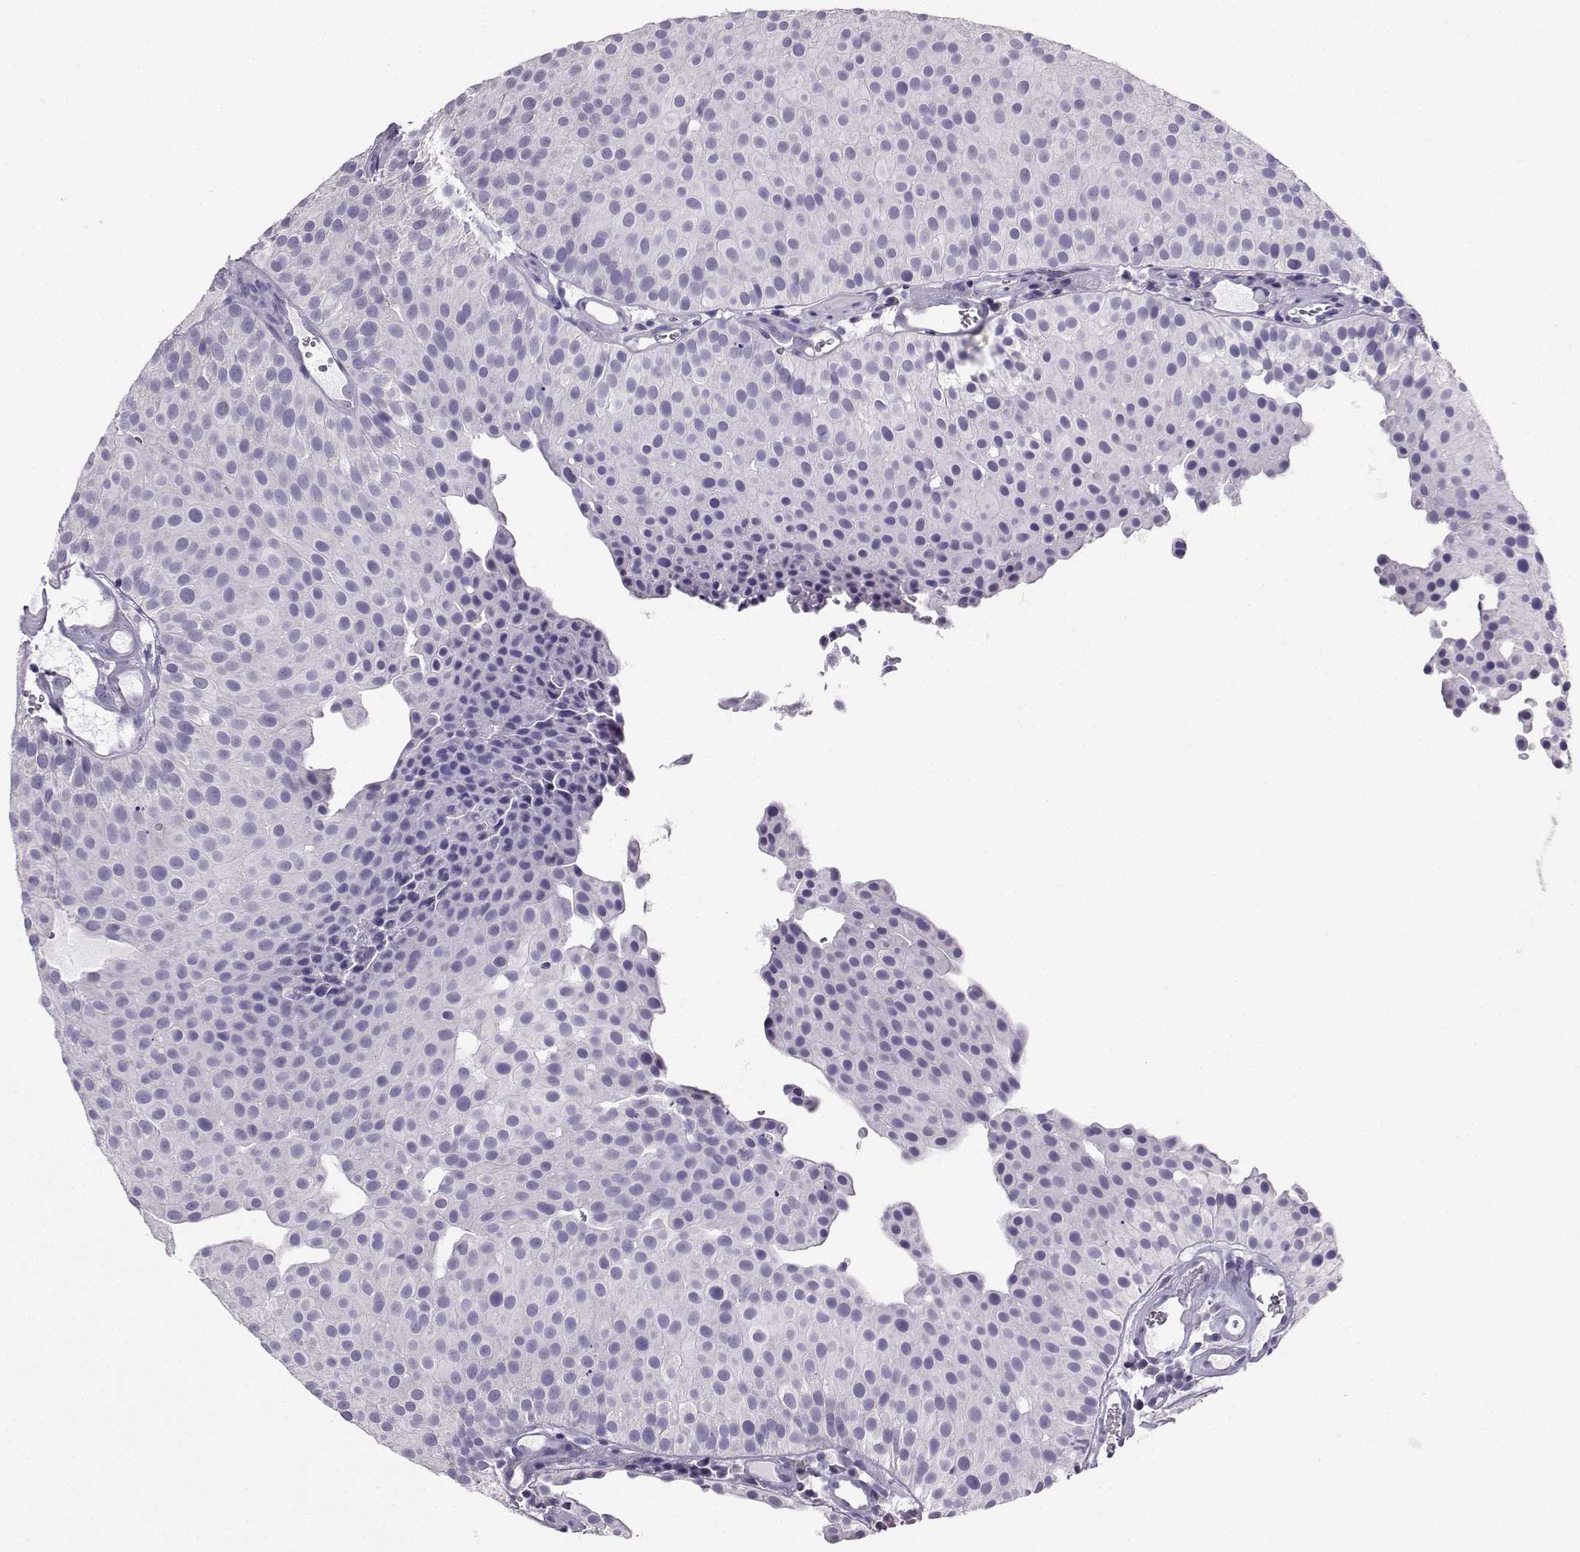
{"staining": {"intensity": "negative", "quantity": "none", "location": "none"}, "tissue": "urothelial cancer", "cell_type": "Tumor cells", "image_type": "cancer", "snomed": [{"axis": "morphology", "description": "Urothelial carcinoma, Low grade"}, {"axis": "topography", "description": "Urinary bladder"}], "caption": "A high-resolution histopathology image shows IHC staining of urothelial cancer, which reveals no significant positivity in tumor cells.", "gene": "AVP", "patient": {"sex": "female", "age": 87}}